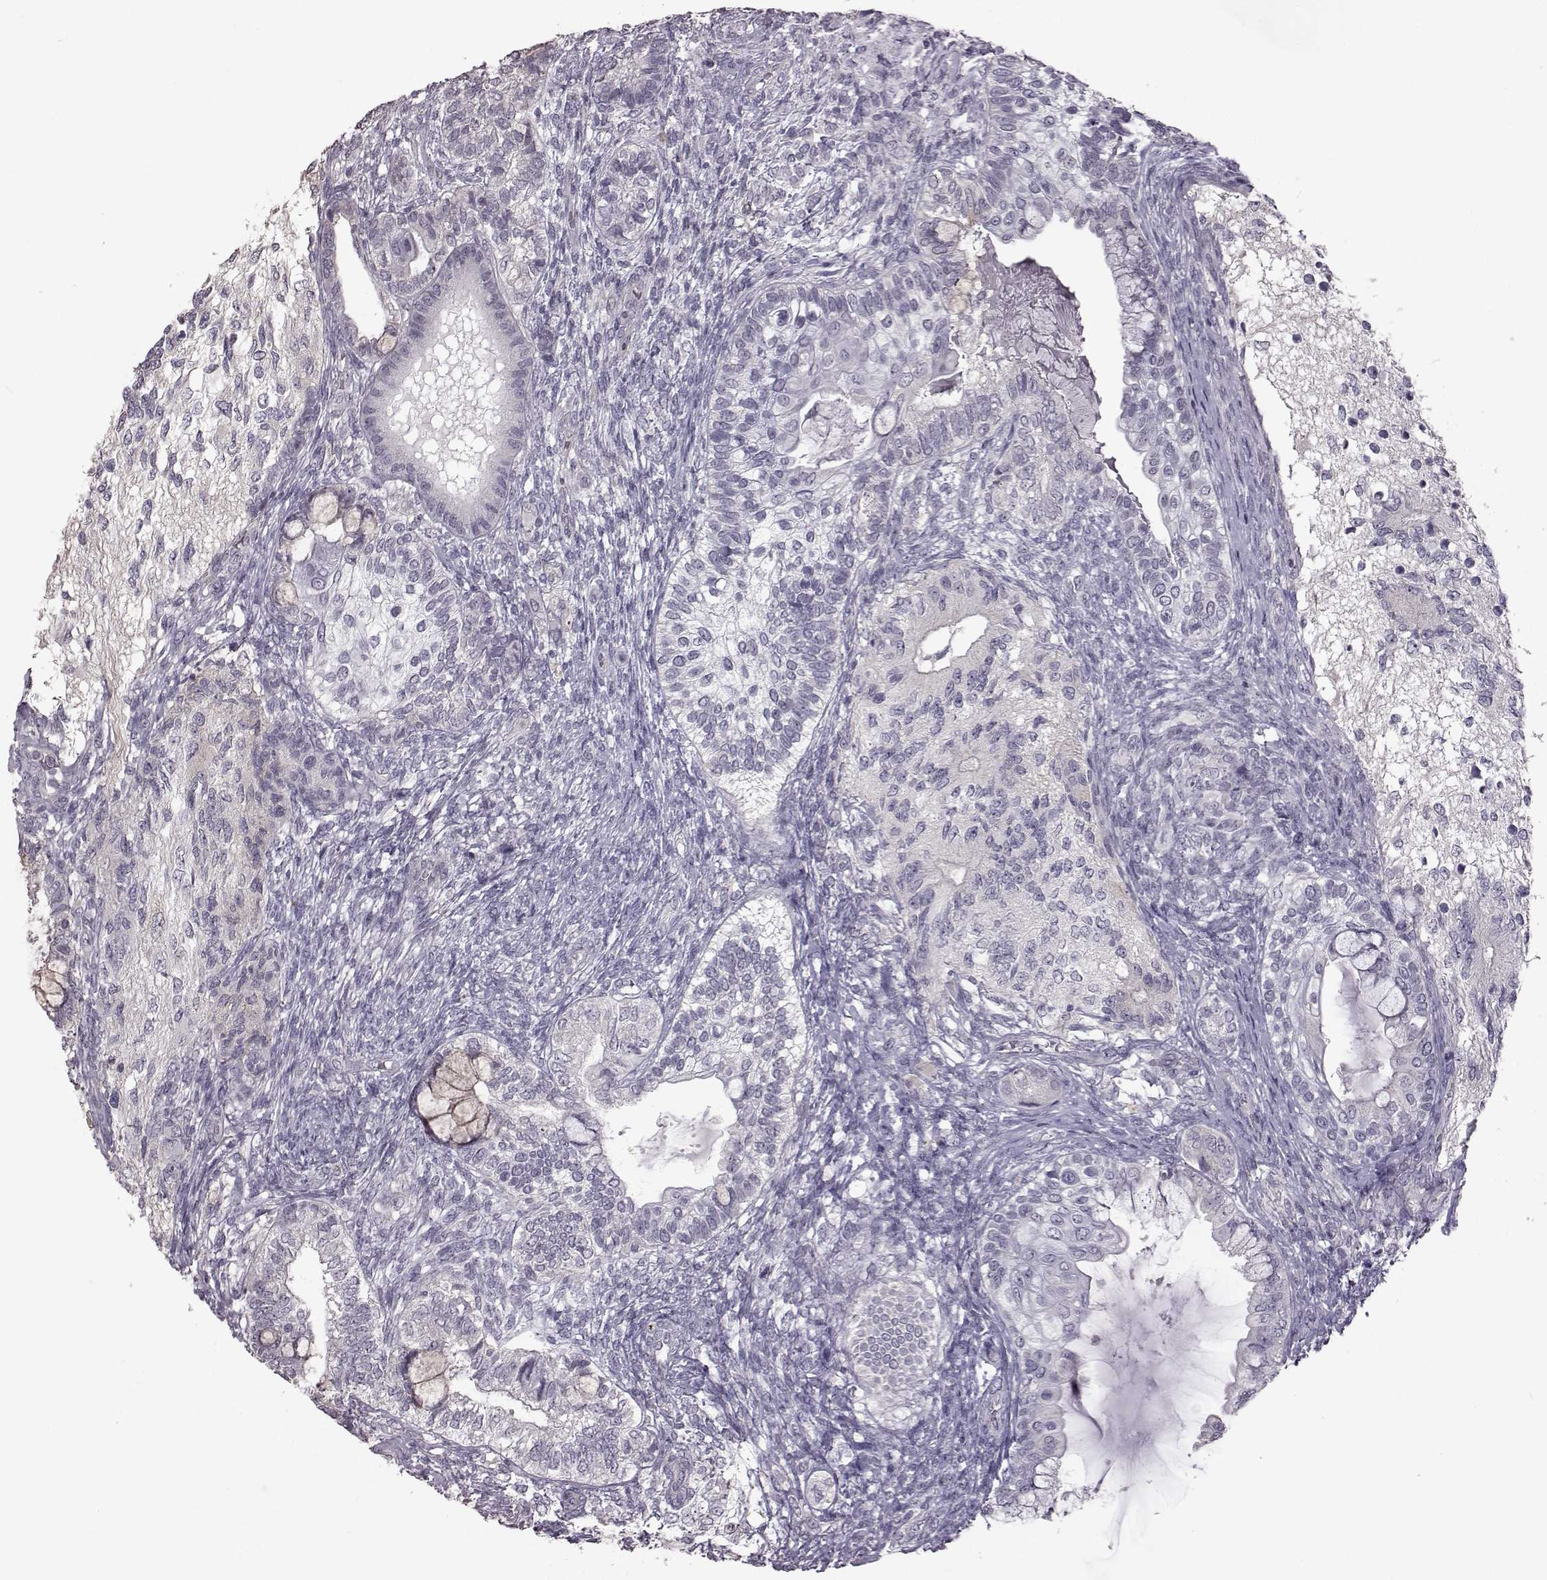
{"staining": {"intensity": "negative", "quantity": "none", "location": "none"}, "tissue": "testis cancer", "cell_type": "Tumor cells", "image_type": "cancer", "snomed": [{"axis": "morphology", "description": "Seminoma, NOS"}, {"axis": "morphology", "description": "Carcinoma, Embryonal, NOS"}, {"axis": "topography", "description": "Testis"}], "caption": "Immunohistochemistry of human testis cancer (embryonal carcinoma) exhibits no staining in tumor cells.", "gene": "GAL", "patient": {"sex": "male", "age": 41}}